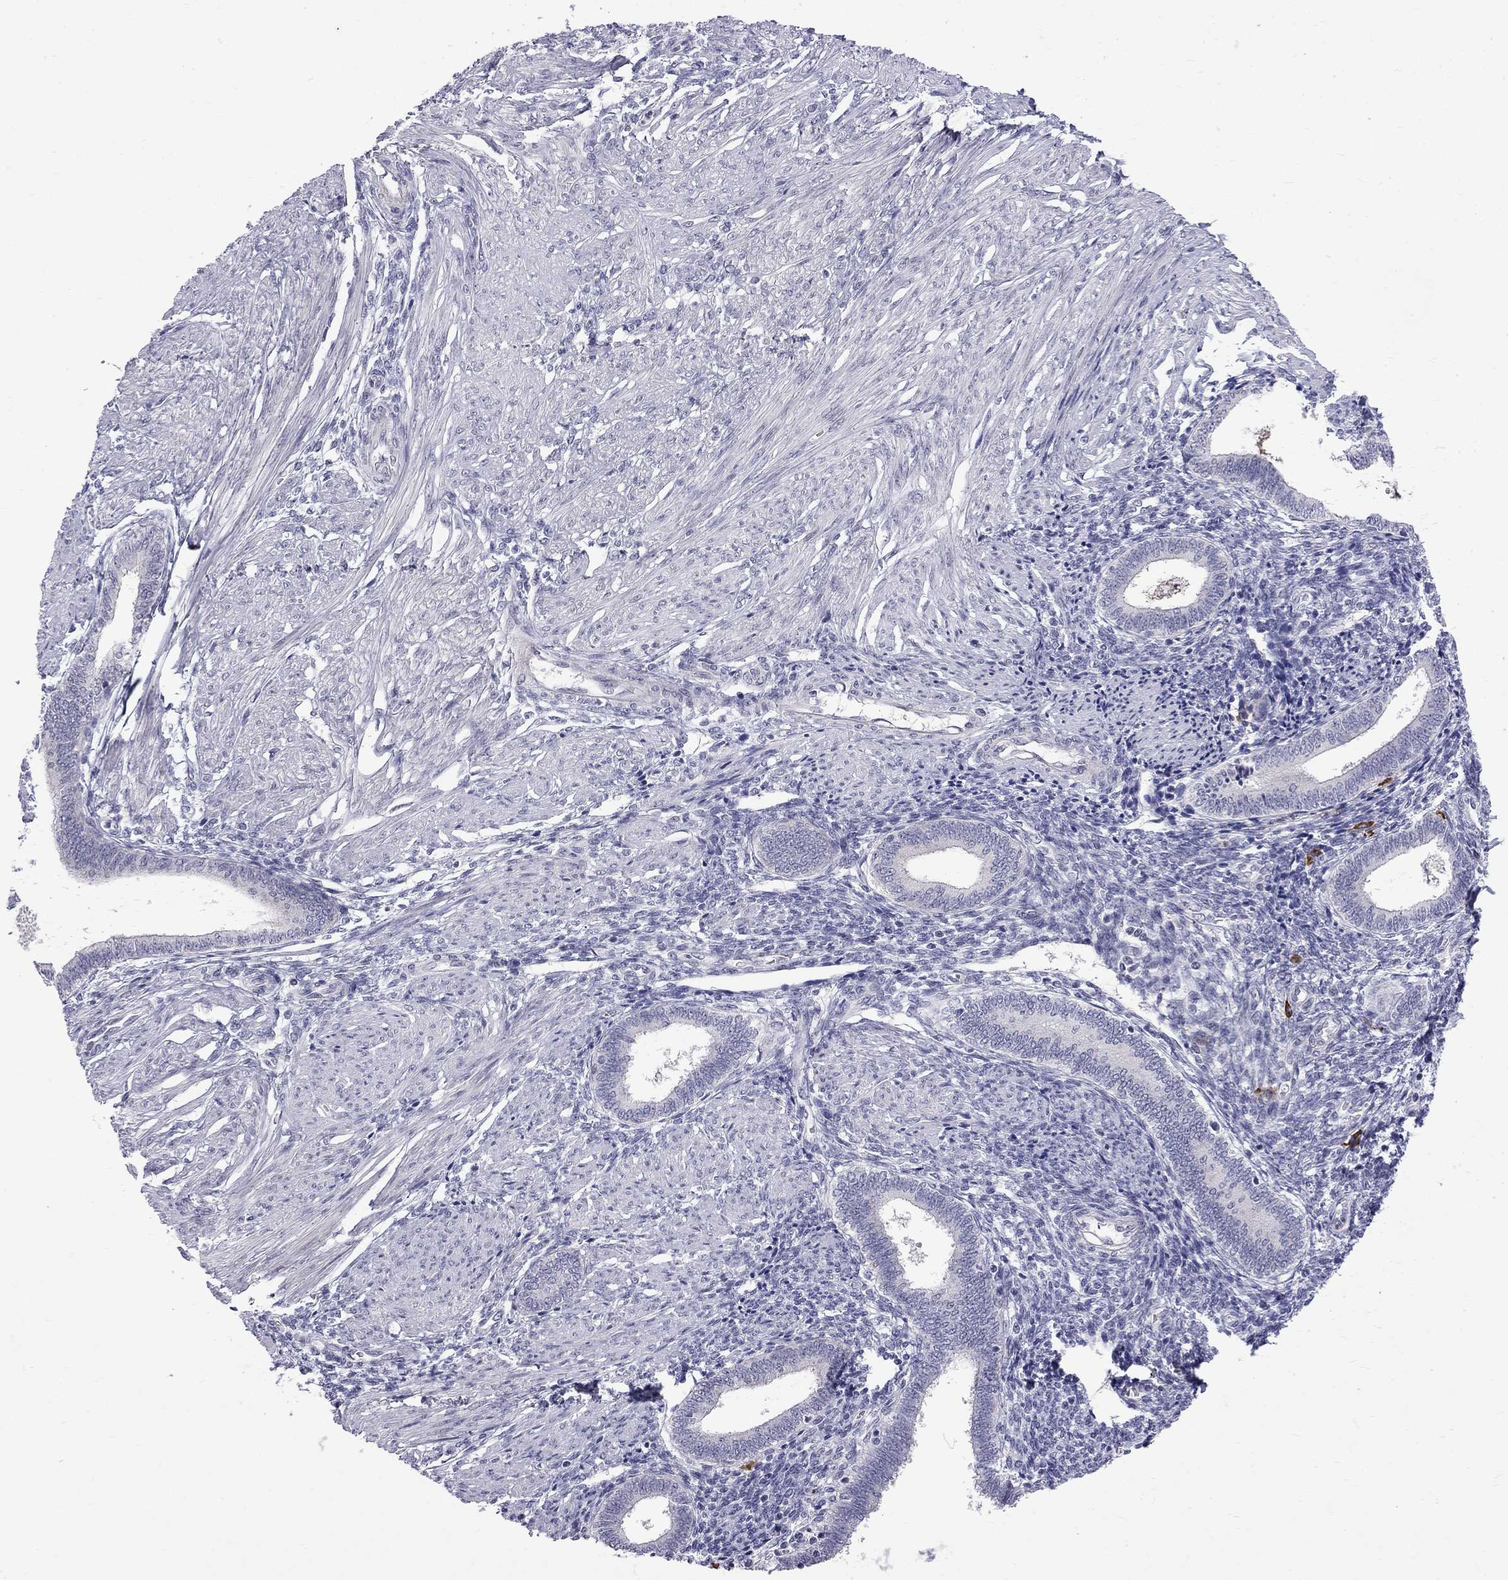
{"staining": {"intensity": "negative", "quantity": "none", "location": "none"}, "tissue": "endometrium", "cell_type": "Cells in endometrial stroma", "image_type": "normal", "snomed": [{"axis": "morphology", "description": "Normal tissue, NOS"}, {"axis": "topography", "description": "Endometrium"}], "caption": "IHC micrograph of unremarkable endometrium: endometrium stained with DAB (3,3'-diaminobenzidine) reveals no significant protein staining in cells in endometrial stroma.", "gene": "RTL9", "patient": {"sex": "female", "age": 42}}